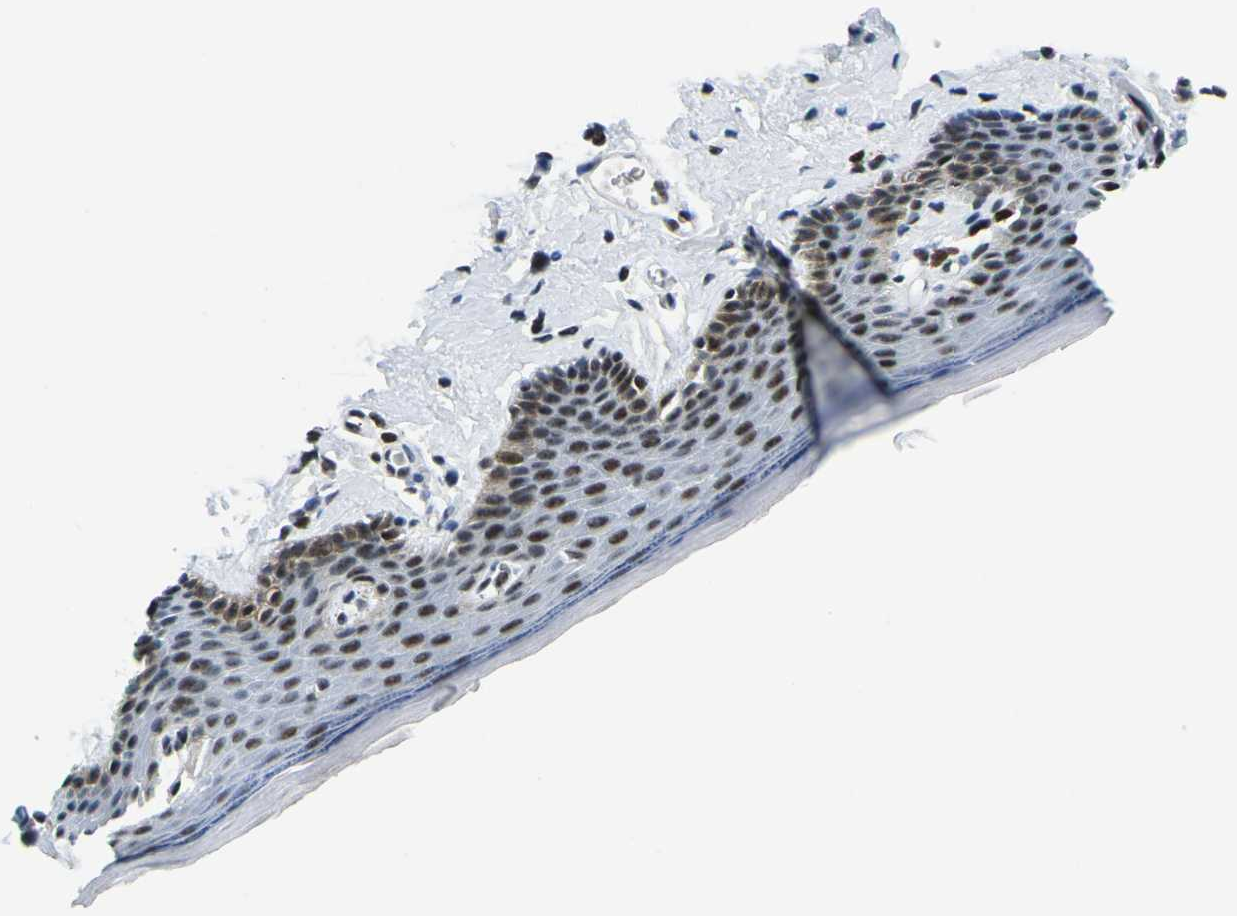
{"staining": {"intensity": "strong", "quantity": ">75%", "location": "nuclear"}, "tissue": "skin", "cell_type": "Epidermal cells", "image_type": "normal", "snomed": [{"axis": "morphology", "description": "Normal tissue, NOS"}, {"axis": "topography", "description": "Vulva"}], "caption": "Skin stained with DAB (3,3'-diaminobenzidine) immunohistochemistry exhibits high levels of strong nuclear expression in approximately >75% of epidermal cells.", "gene": "PRPF8", "patient": {"sex": "female", "age": 54}}